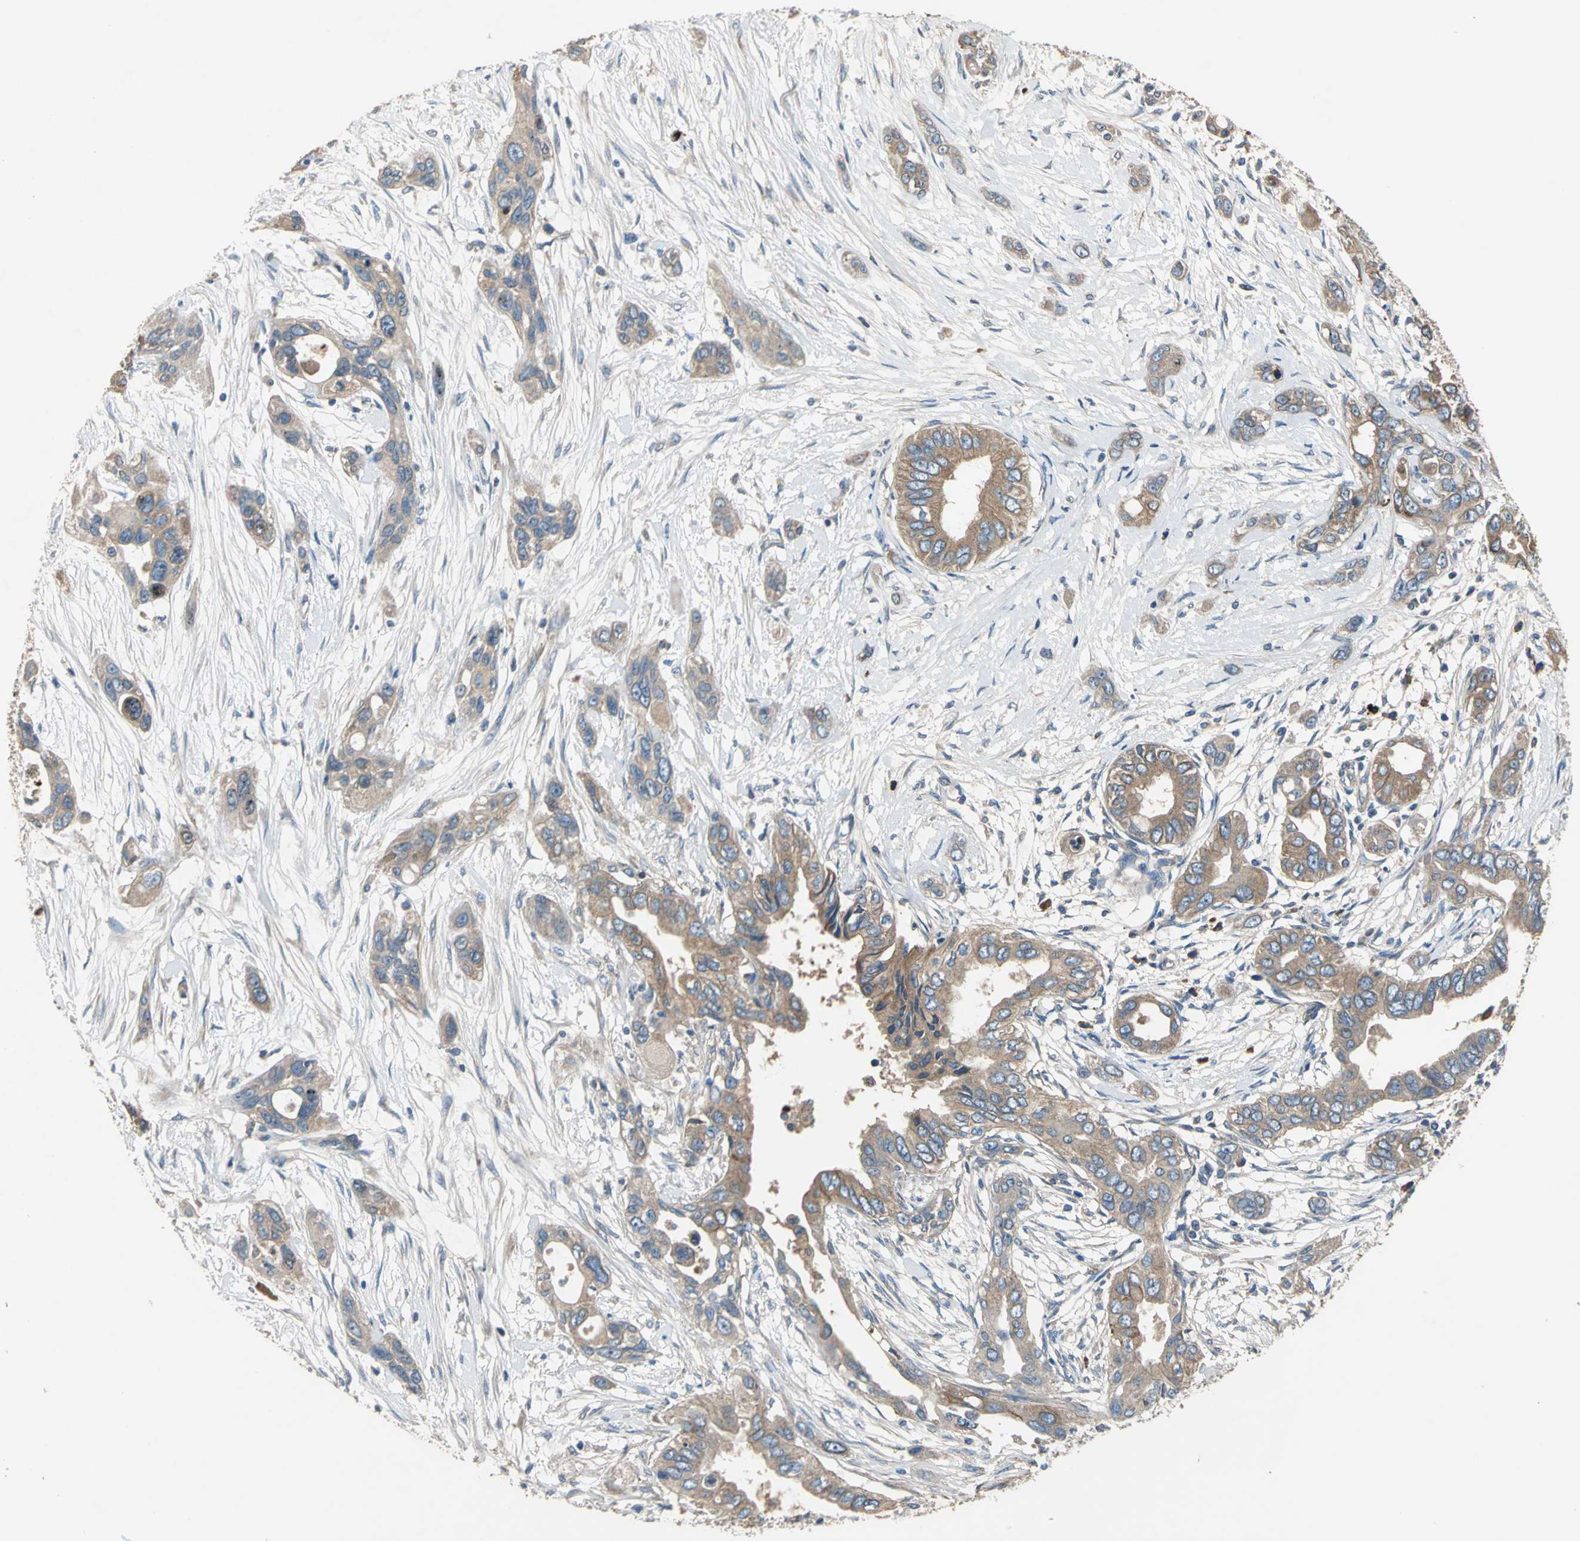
{"staining": {"intensity": "moderate", "quantity": ">75%", "location": "cytoplasmic/membranous"}, "tissue": "pancreatic cancer", "cell_type": "Tumor cells", "image_type": "cancer", "snomed": [{"axis": "morphology", "description": "Adenocarcinoma, NOS"}, {"axis": "topography", "description": "Pancreas"}], "caption": "Moderate cytoplasmic/membranous positivity is present in about >75% of tumor cells in pancreatic cancer (adenocarcinoma). (DAB = brown stain, brightfield microscopy at high magnification).", "gene": "HEPH", "patient": {"sex": "female", "age": 60}}